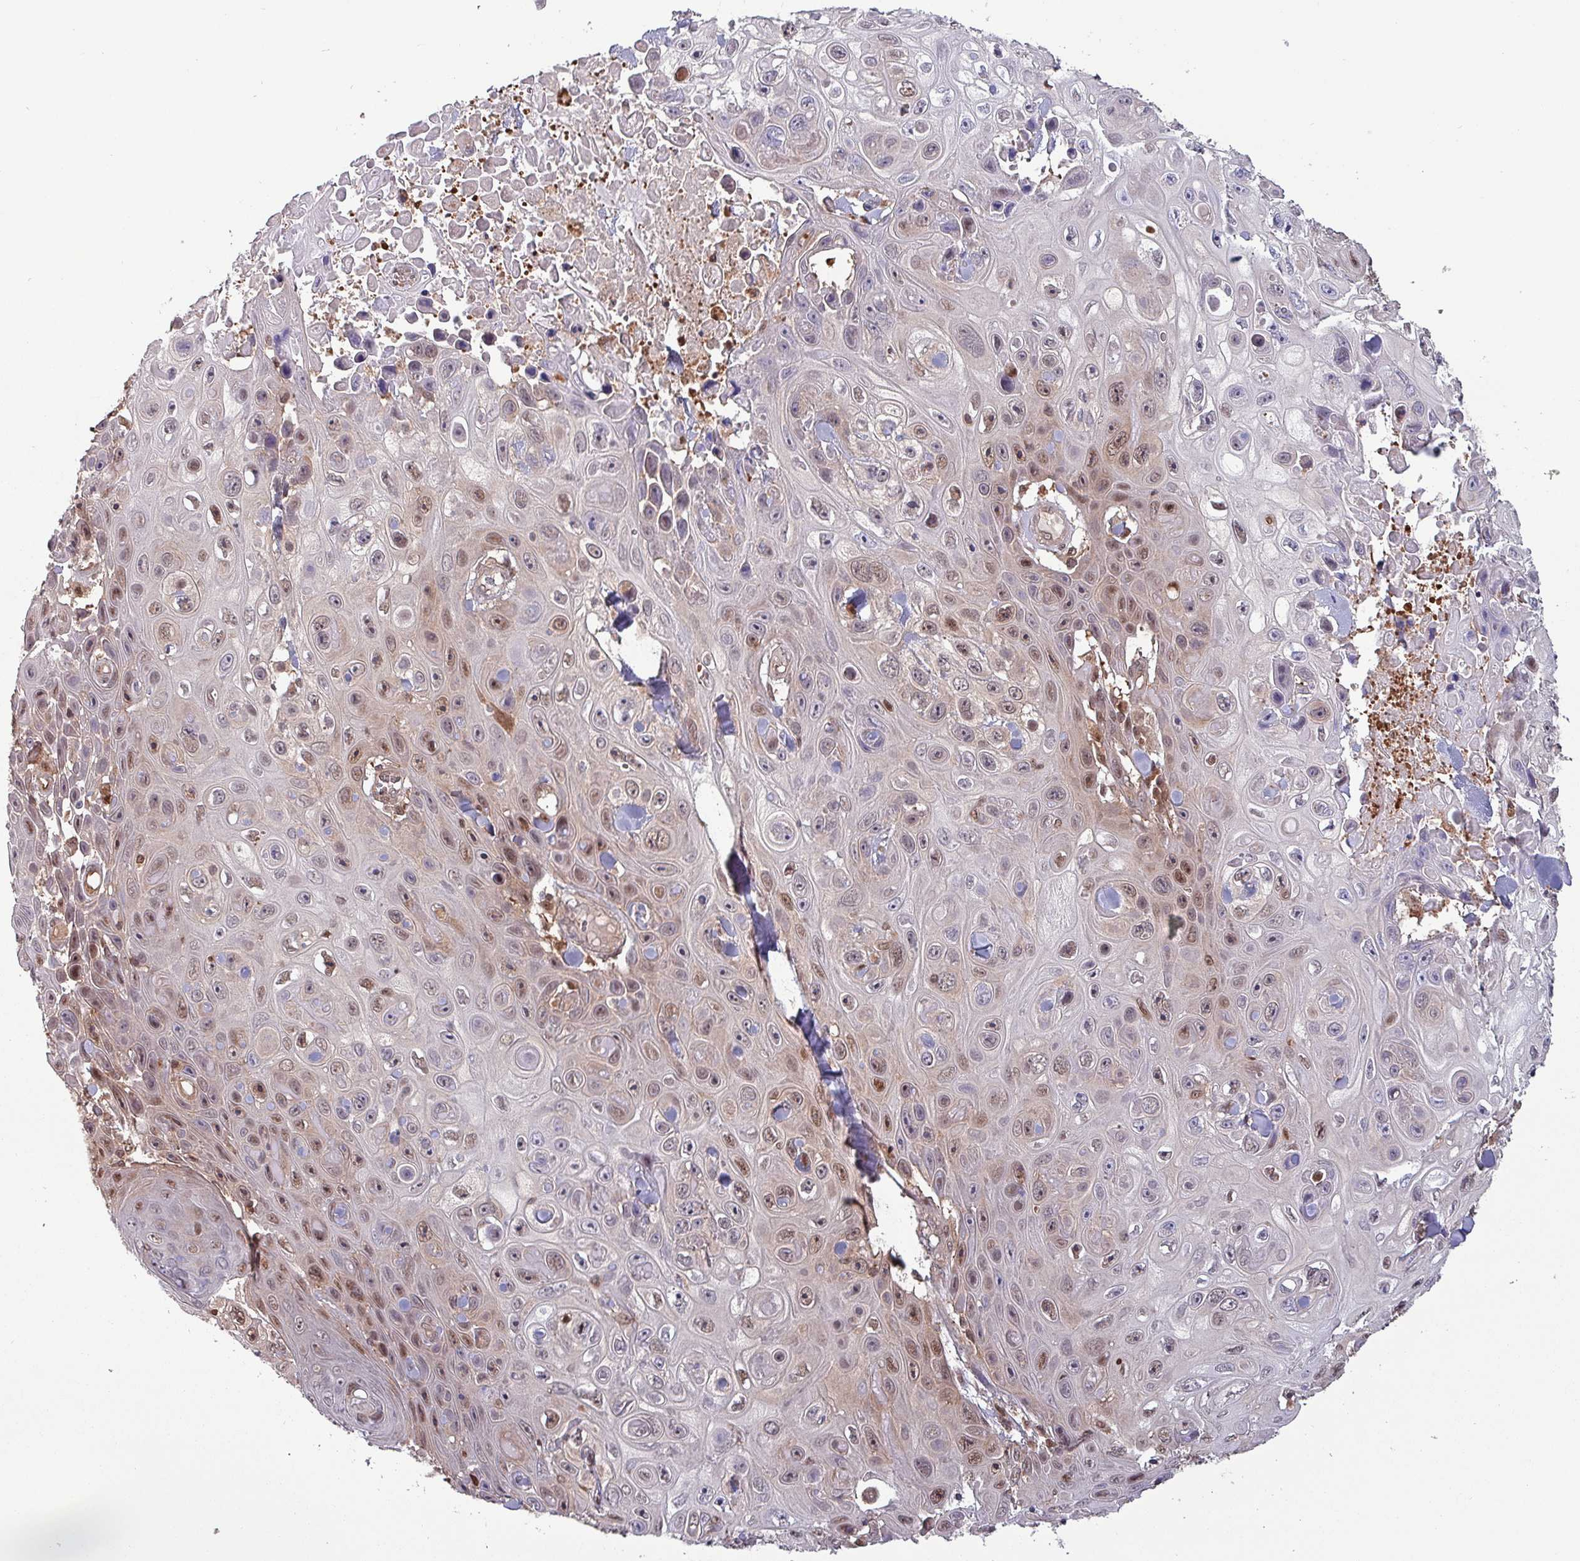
{"staining": {"intensity": "weak", "quantity": "25%-75%", "location": "cytoplasmic/membranous,nuclear"}, "tissue": "skin cancer", "cell_type": "Tumor cells", "image_type": "cancer", "snomed": [{"axis": "morphology", "description": "Squamous cell carcinoma, NOS"}, {"axis": "topography", "description": "Skin"}], "caption": "Immunohistochemical staining of human skin squamous cell carcinoma exhibits weak cytoplasmic/membranous and nuclear protein positivity in approximately 25%-75% of tumor cells.", "gene": "PSMB8", "patient": {"sex": "male", "age": 82}}